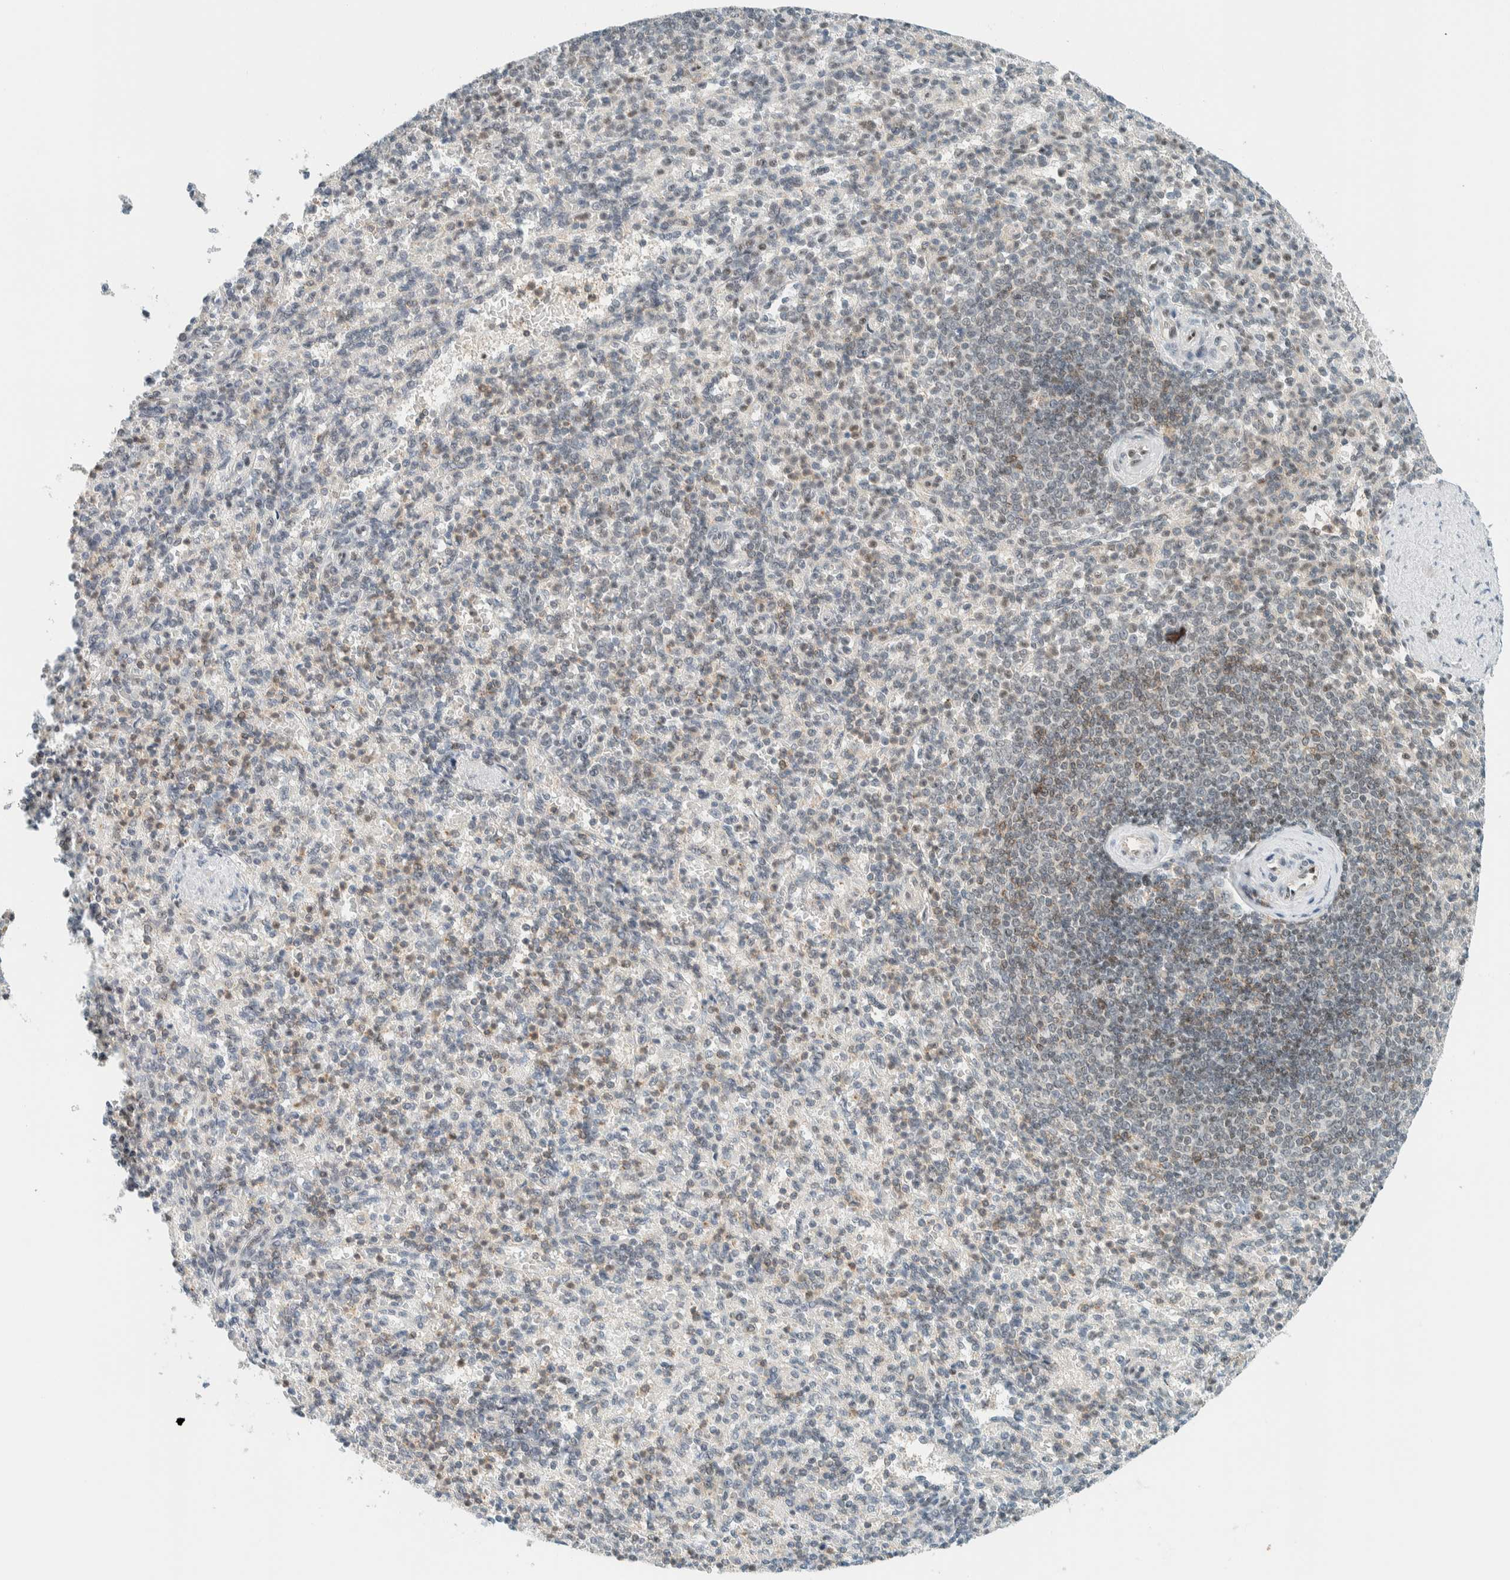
{"staining": {"intensity": "weak", "quantity": "<25%", "location": "nuclear"}, "tissue": "spleen", "cell_type": "Cells in red pulp", "image_type": "normal", "snomed": [{"axis": "morphology", "description": "Normal tissue, NOS"}, {"axis": "topography", "description": "Spleen"}], "caption": "IHC histopathology image of normal human spleen stained for a protein (brown), which shows no staining in cells in red pulp.", "gene": "CYSRT1", "patient": {"sex": "female", "age": 74}}